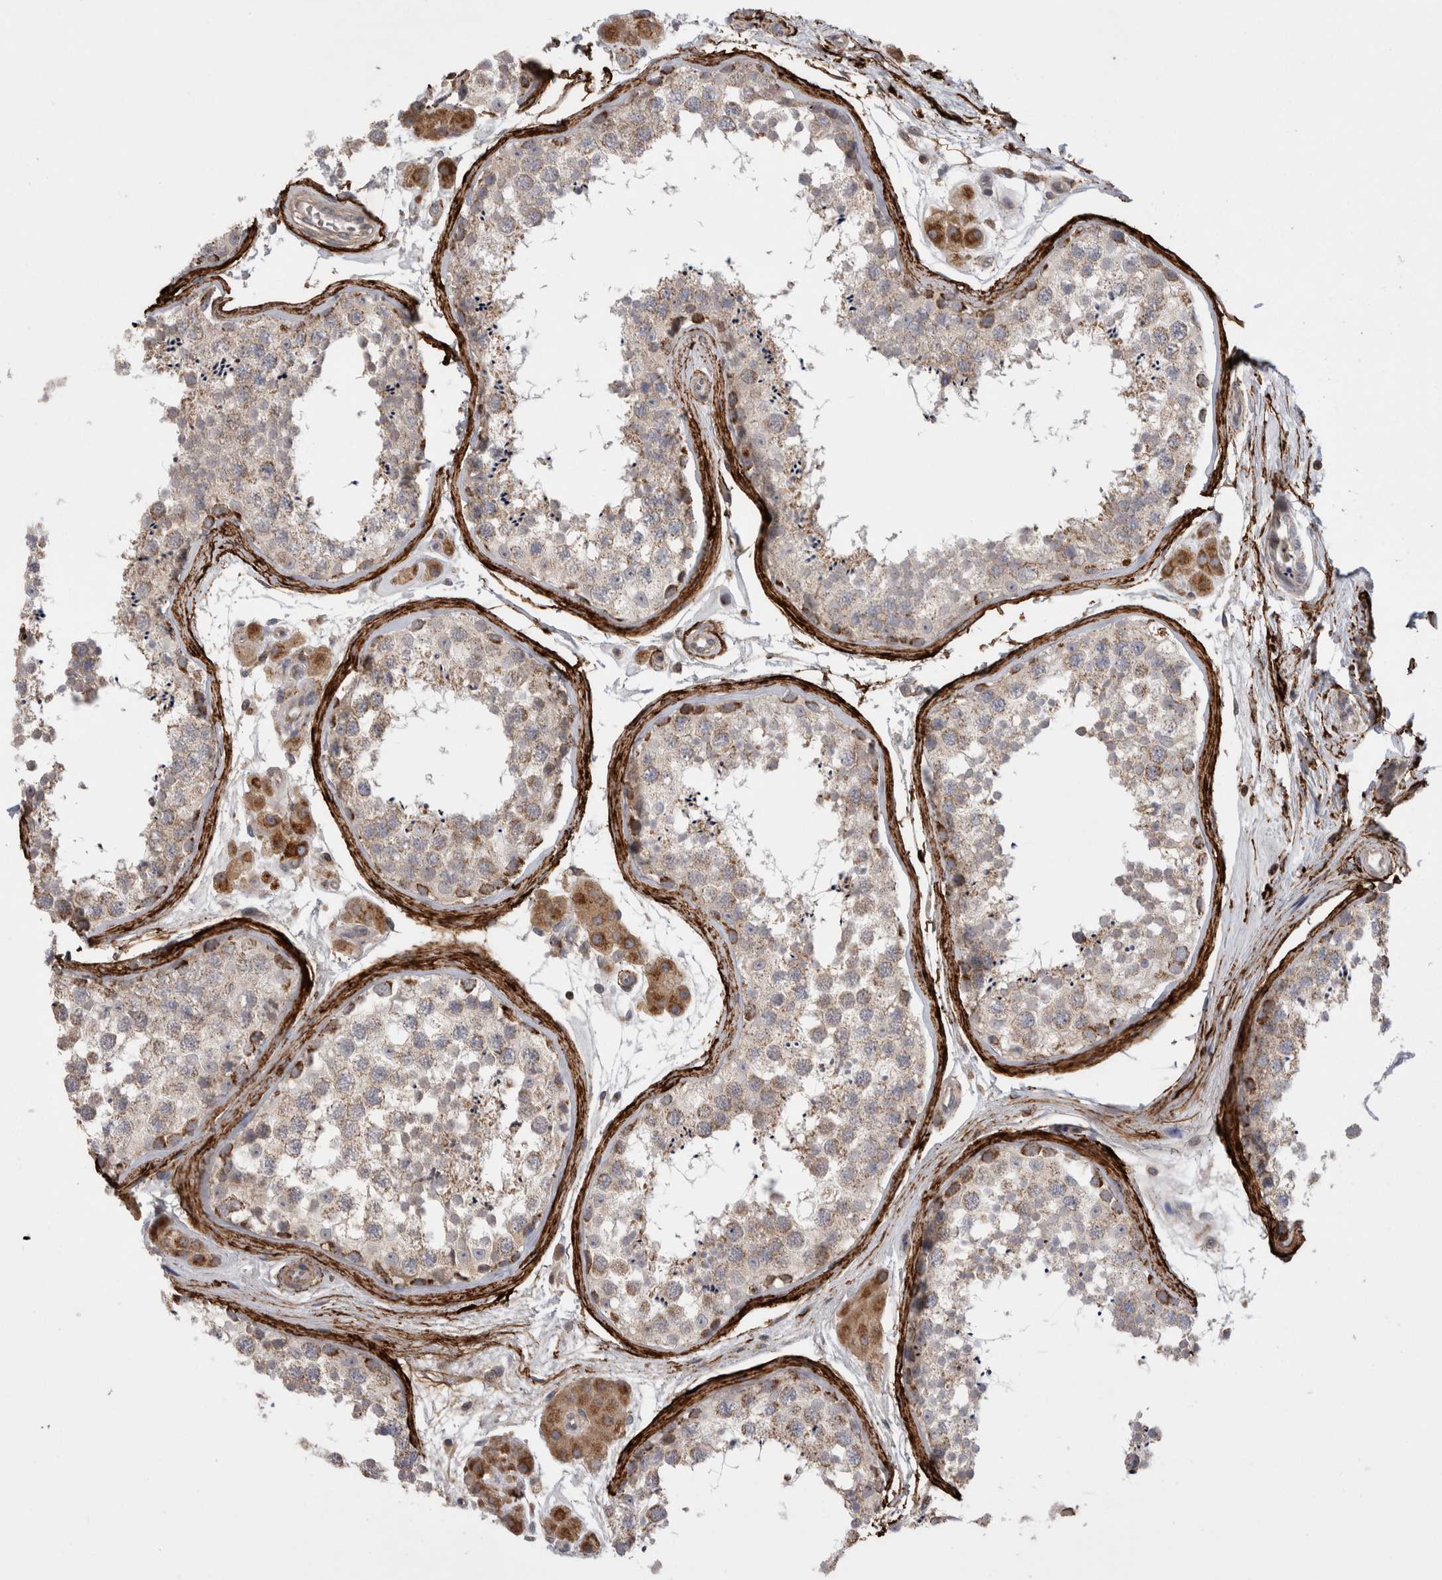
{"staining": {"intensity": "moderate", "quantity": "<25%", "location": "cytoplasmic/membranous"}, "tissue": "testis", "cell_type": "Cells in seminiferous ducts", "image_type": "normal", "snomed": [{"axis": "morphology", "description": "Normal tissue, NOS"}, {"axis": "topography", "description": "Testis"}], "caption": "Protein staining of normal testis shows moderate cytoplasmic/membranous staining in approximately <25% of cells in seminiferous ducts.", "gene": "DARS2", "patient": {"sex": "male", "age": 56}}